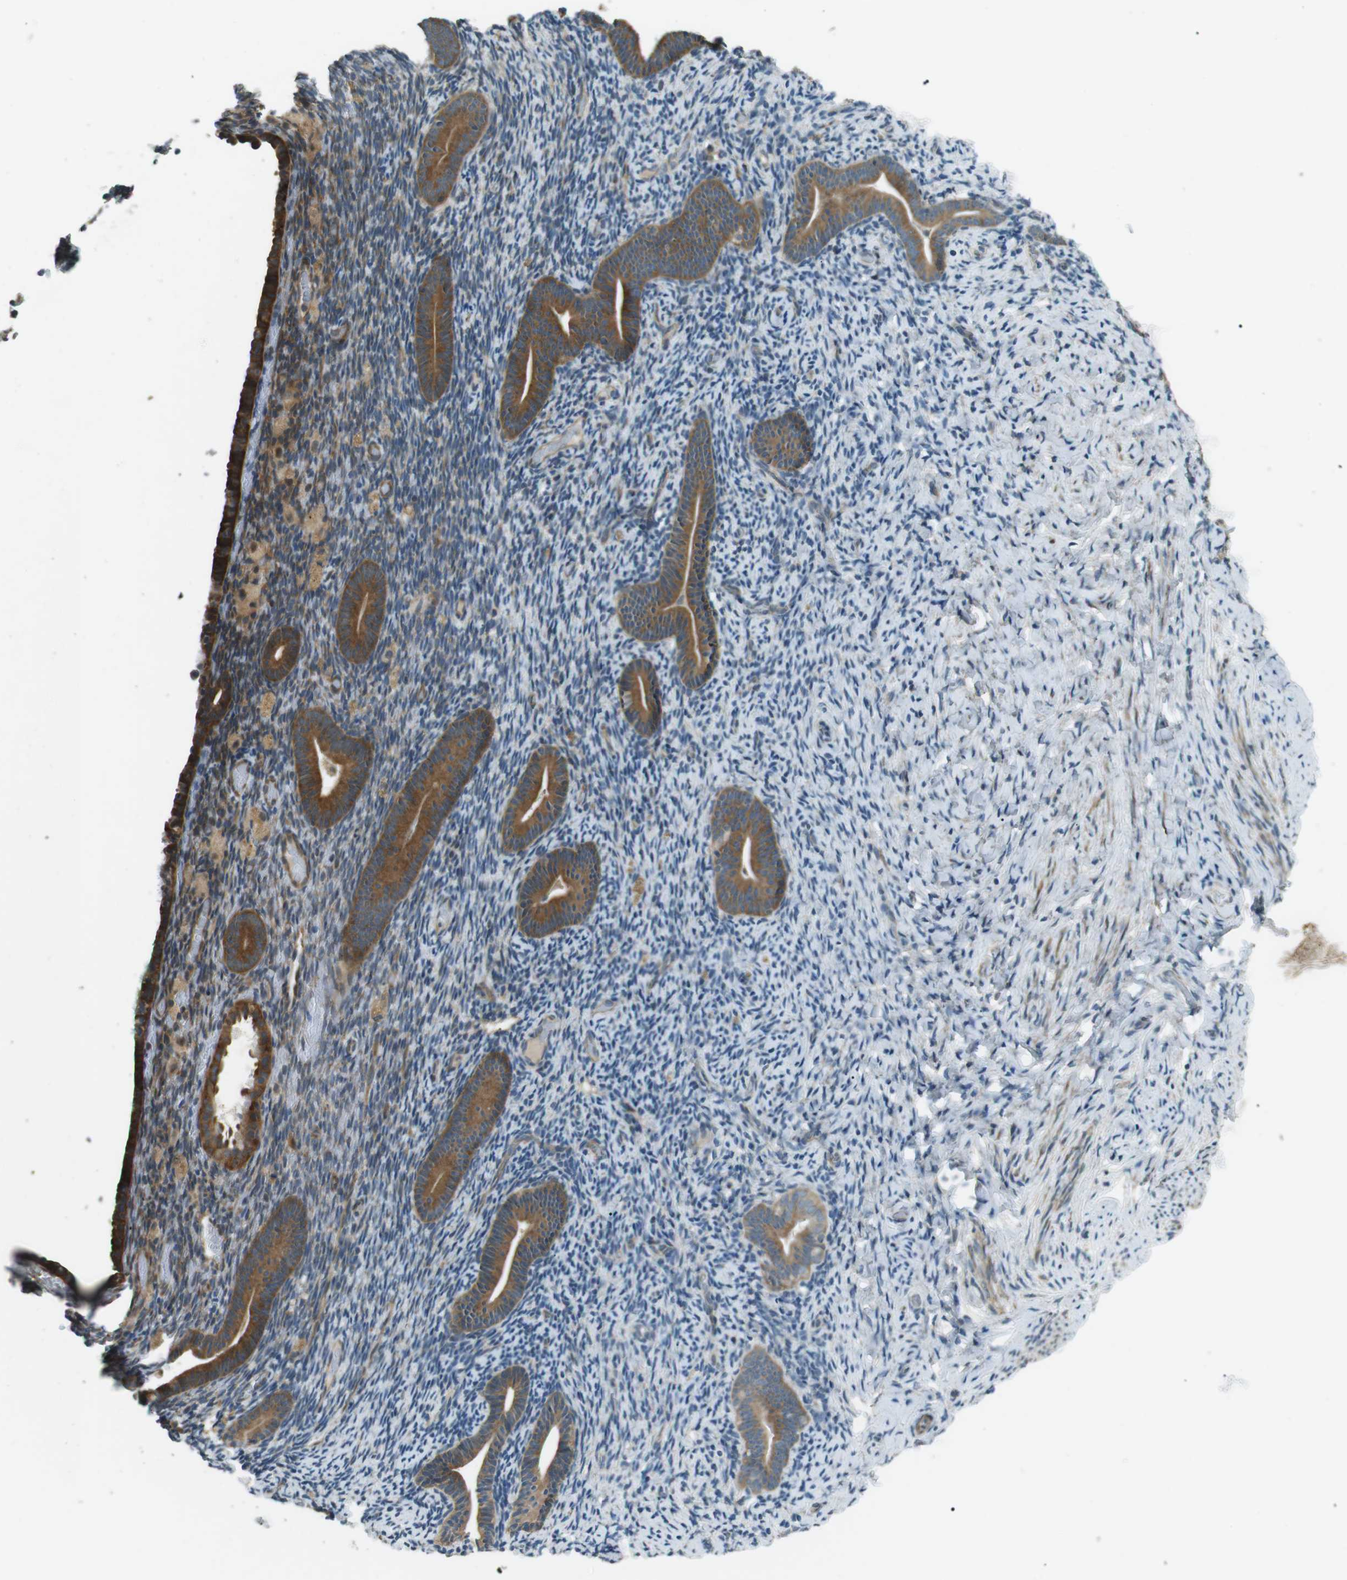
{"staining": {"intensity": "moderate", "quantity": "<25%", "location": "cytoplasmic/membranous"}, "tissue": "endometrium", "cell_type": "Cells in endometrial stroma", "image_type": "normal", "snomed": [{"axis": "morphology", "description": "Normal tissue, NOS"}, {"axis": "topography", "description": "Endometrium"}], "caption": "Endometrium stained with immunohistochemistry exhibits moderate cytoplasmic/membranous positivity in approximately <25% of cells in endometrial stroma.", "gene": "TMEM74", "patient": {"sex": "female", "age": 51}}